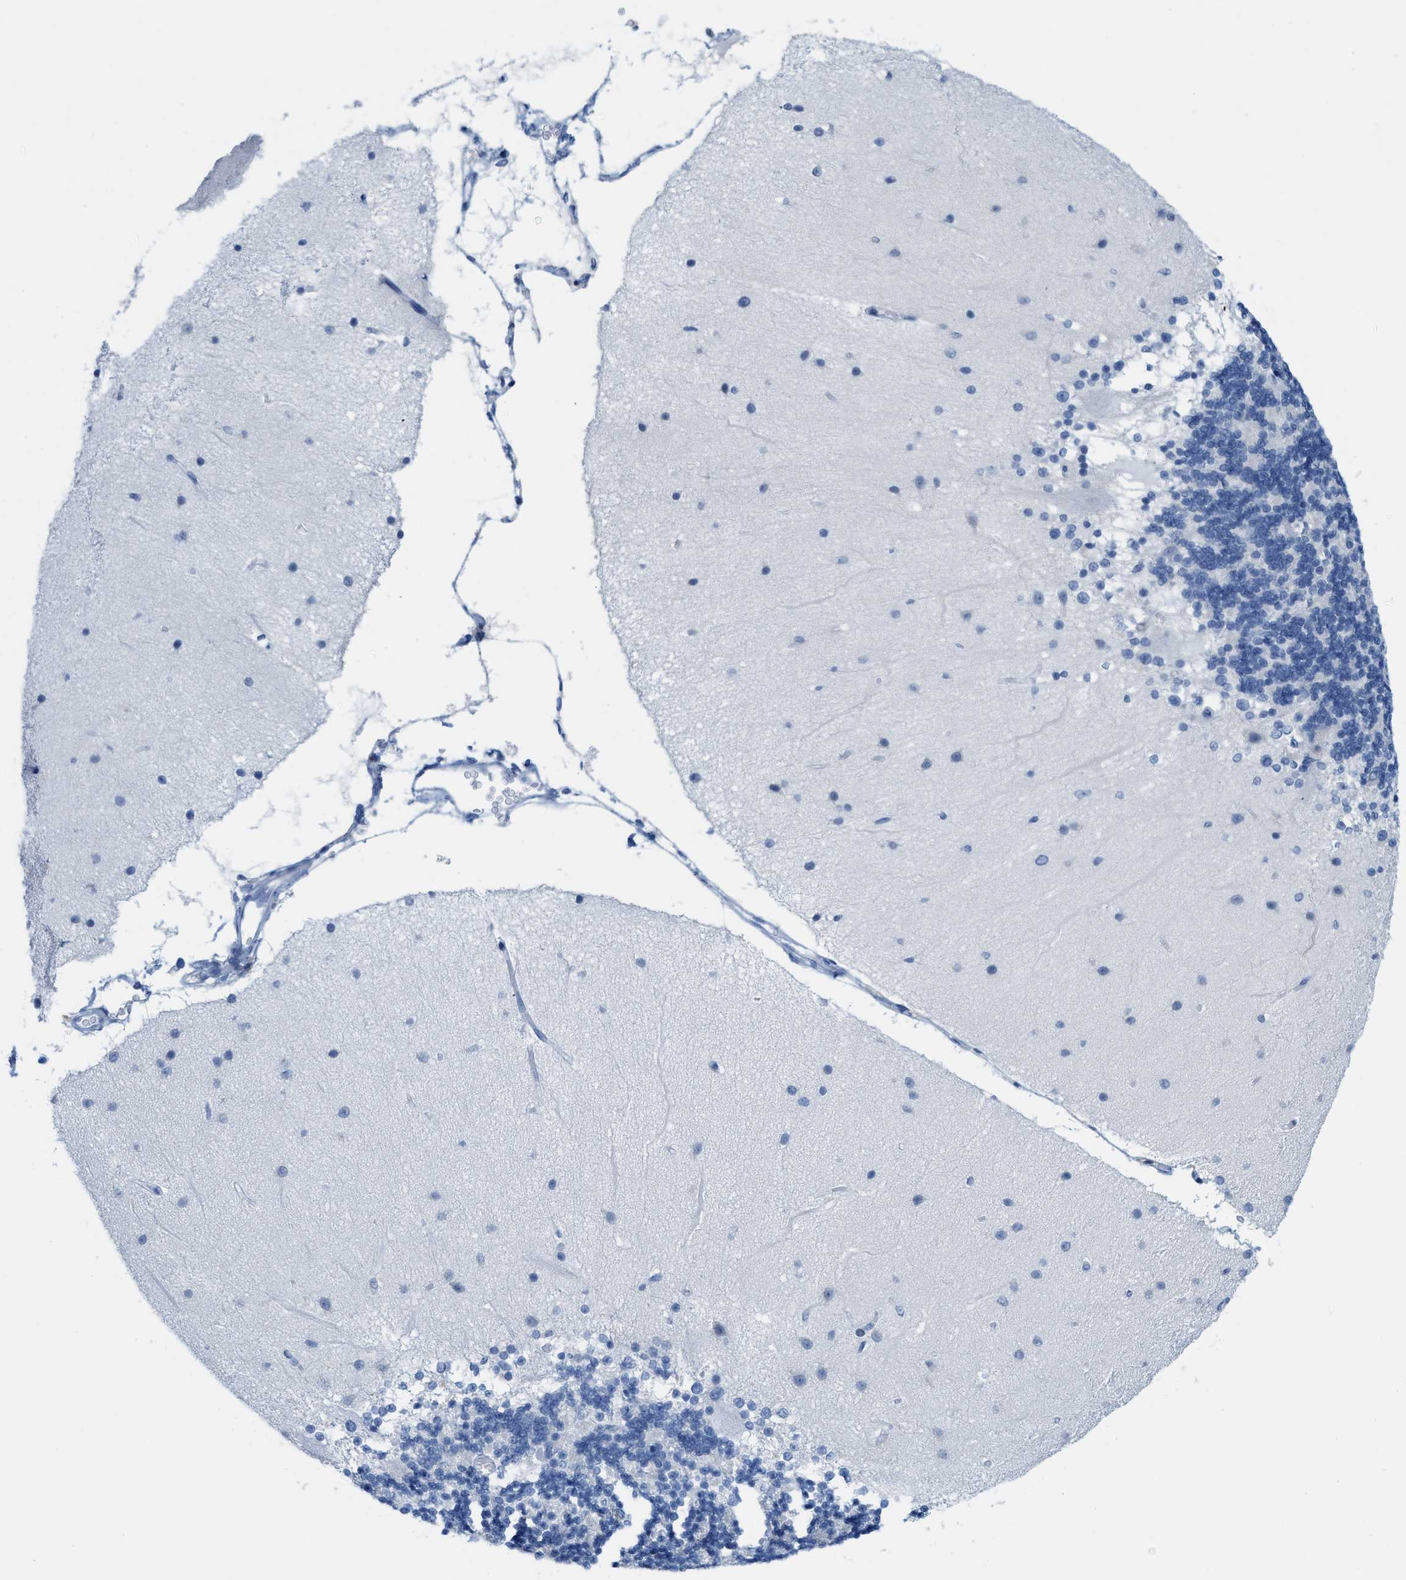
{"staining": {"intensity": "negative", "quantity": "none", "location": "none"}, "tissue": "cerebellum", "cell_type": "Cells in granular layer", "image_type": "normal", "snomed": [{"axis": "morphology", "description": "Normal tissue, NOS"}, {"axis": "topography", "description": "Cerebellum"}], "caption": "Human cerebellum stained for a protein using immunohistochemistry (IHC) reveals no expression in cells in granular layer.", "gene": "KIFC3", "patient": {"sex": "female", "age": 54}}